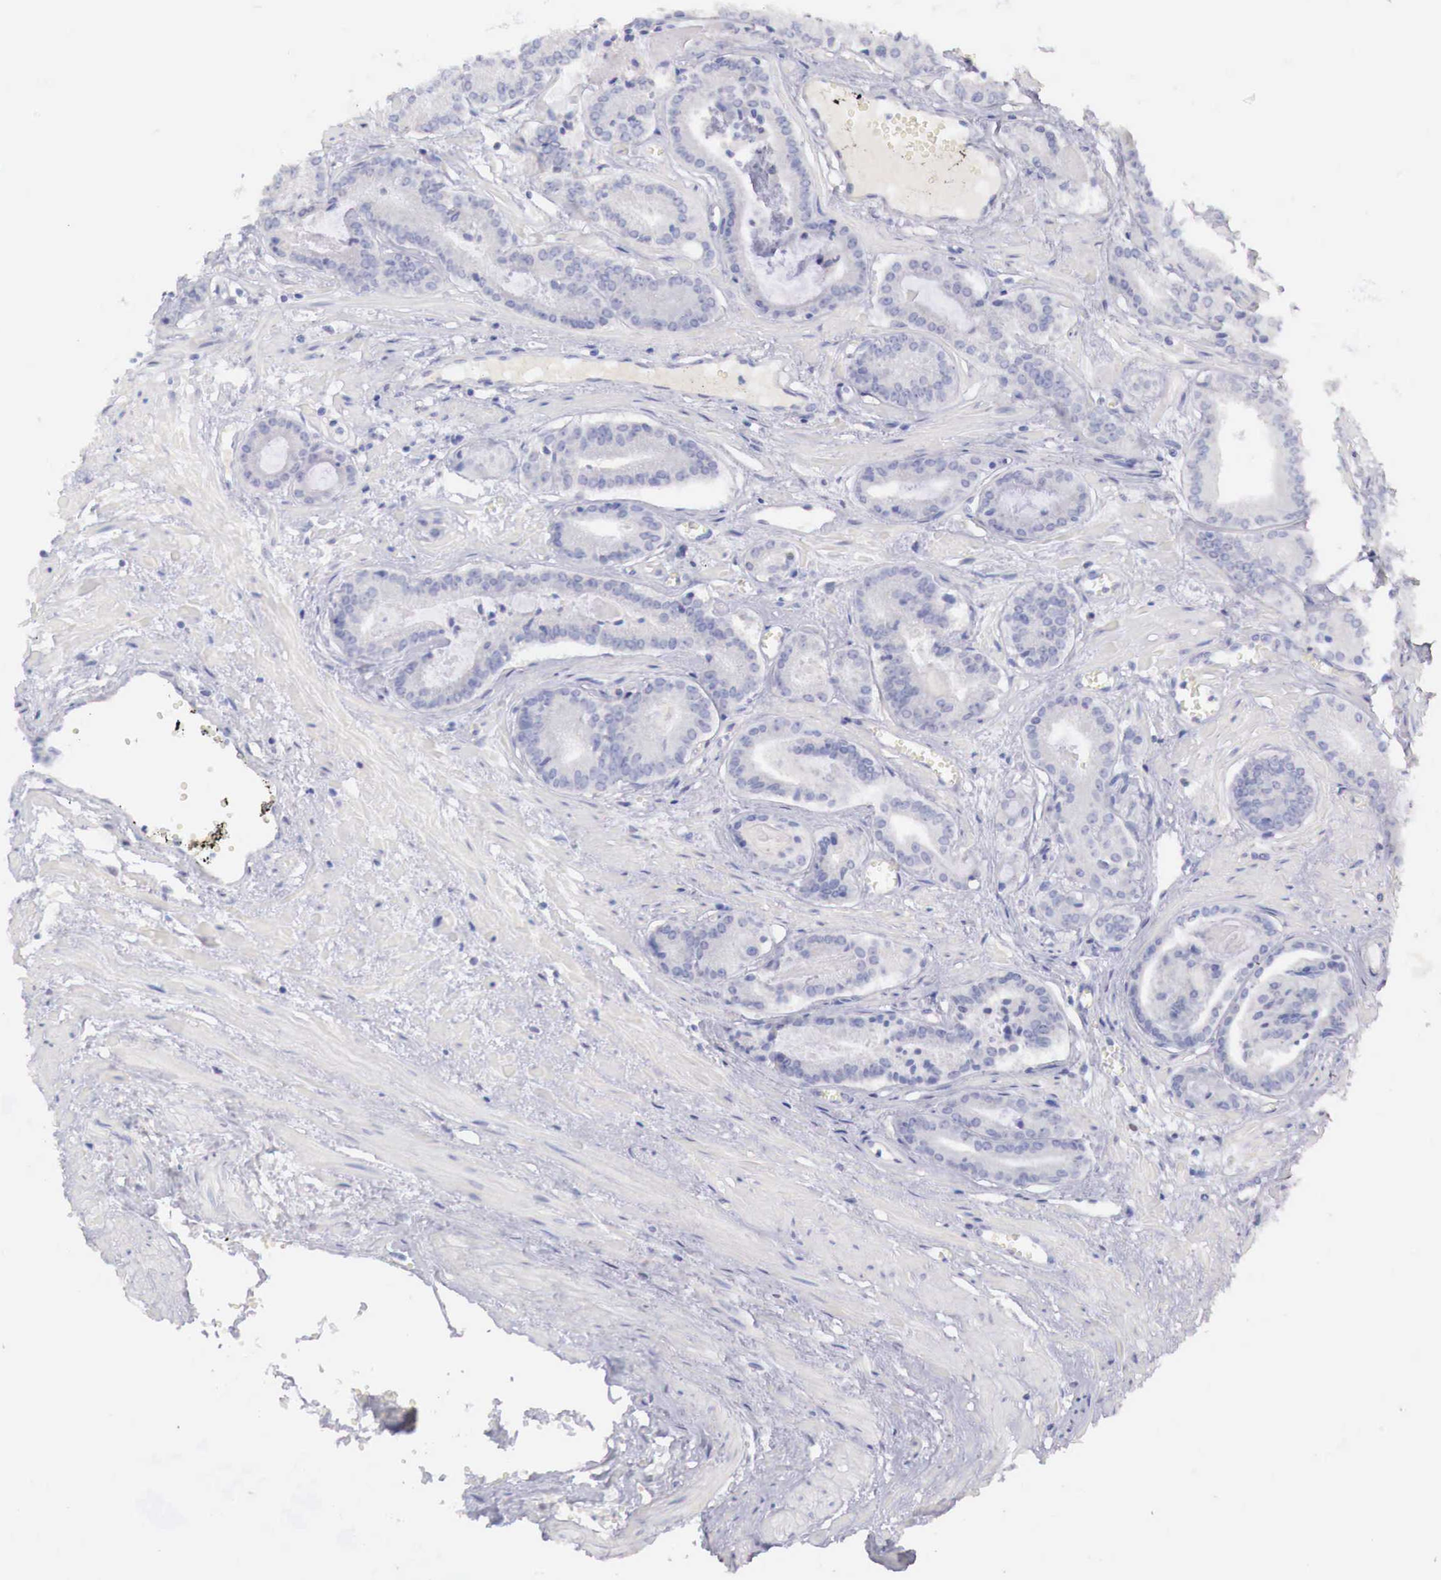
{"staining": {"intensity": "negative", "quantity": "none", "location": "none"}, "tissue": "prostate cancer", "cell_type": "Tumor cells", "image_type": "cancer", "snomed": [{"axis": "morphology", "description": "Adenocarcinoma, High grade"}, {"axis": "topography", "description": "Prostate"}], "caption": "The IHC histopathology image has no significant expression in tumor cells of prostate cancer tissue.", "gene": "ITIH6", "patient": {"sex": "male", "age": 56}}